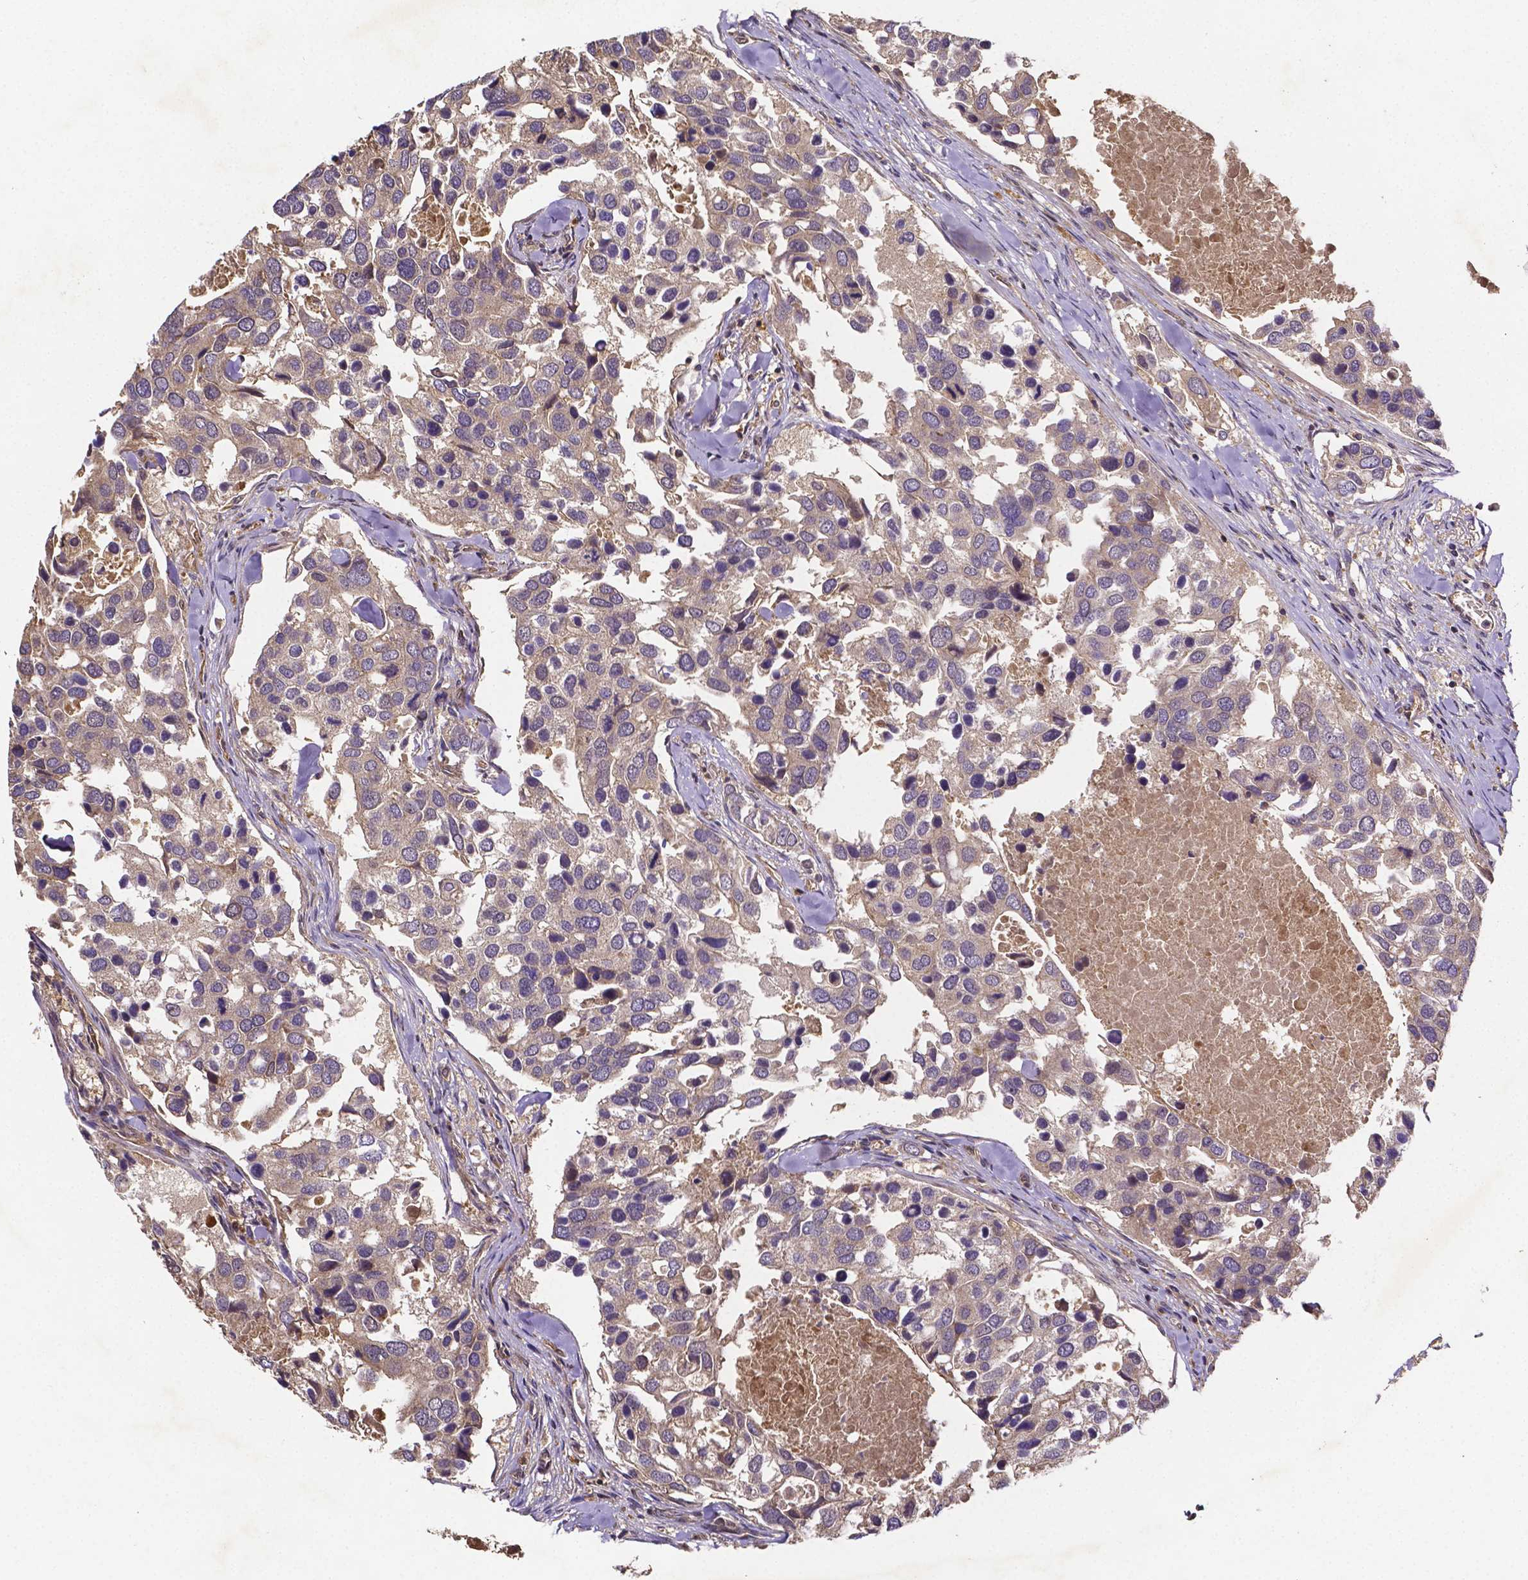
{"staining": {"intensity": "weak", "quantity": ">75%", "location": "cytoplasmic/membranous"}, "tissue": "breast cancer", "cell_type": "Tumor cells", "image_type": "cancer", "snomed": [{"axis": "morphology", "description": "Duct carcinoma"}, {"axis": "topography", "description": "Breast"}], "caption": "IHC staining of breast cancer, which shows low levels of weak cytoplasmic/membranous expression in approximately >75% of tumor cells indicating weak cytoplasmic/membranous protein positivity. The staining was performed using DAB (3,3'-diaminobenzidine) (brown) for protein detection and nuclei were counterstained in hematoxylin (blue).", "gene": "RNF123", "patient": {"sex": "female", "age": 83}}